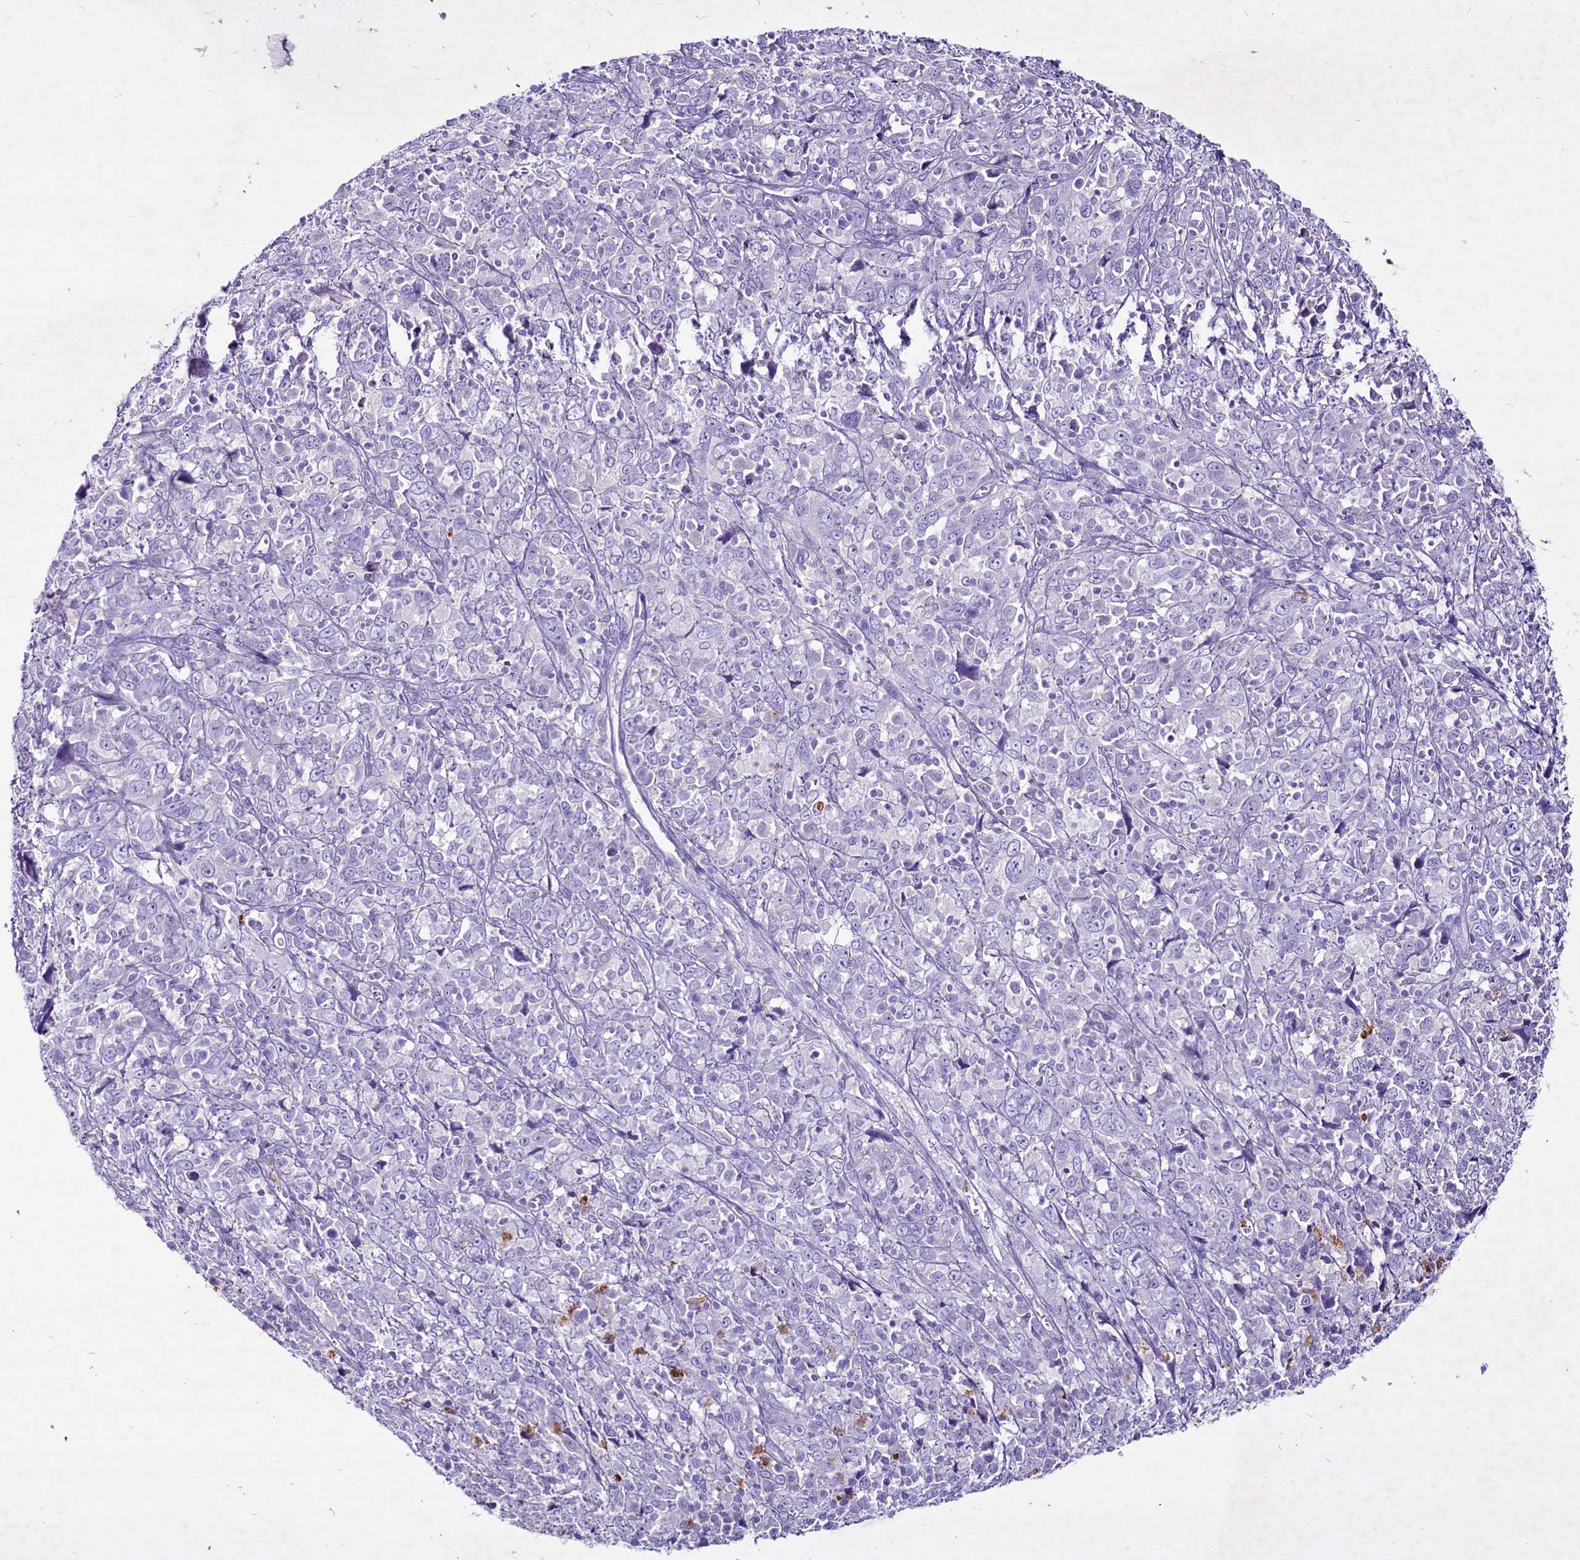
{"staining": {"intensity": "negative", "quantity": "none", "location": "none"}, "tissue": "cervical cancer", "cell_type": "Tumor cells", "image_type": "cancer", "snomed": [{"axis": "morphology", "description": "Squamous cell carcinoma, NOS"}, {"axis": "topography", "description": "Cervix"}], "caption": "Tumor cells are negative for protein expression in human cervical squamous cell carcinoma.", "gene": "FAM209B", "patient": {"sex": "female", "age": 46}}